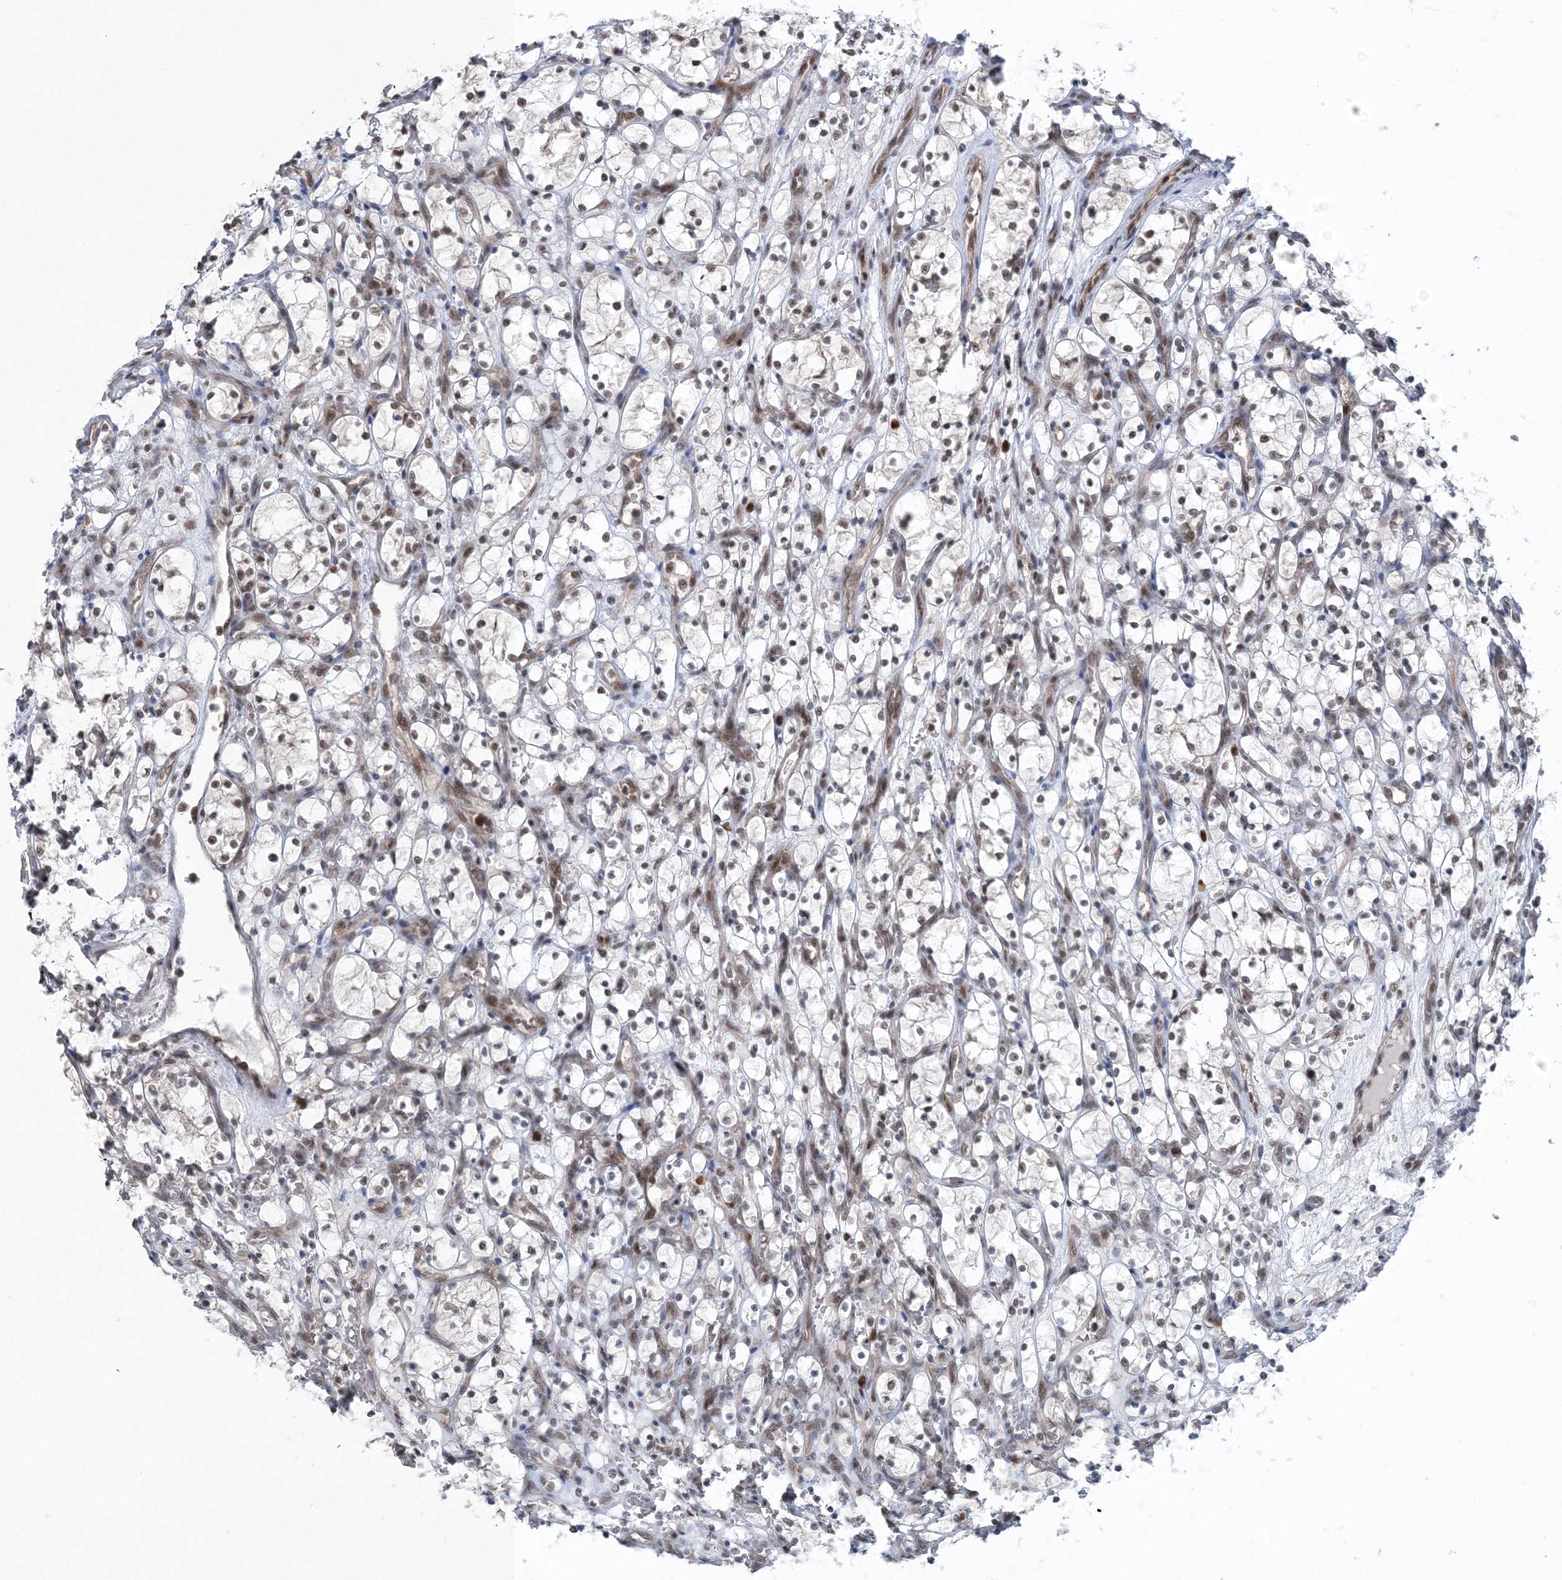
{"staining": {"intensity": "weak", "quantity": "<25%", "location": "nuclear"}, "tissue": "renal cancer", "cell_type": "Tumor cells", "image_type": "cancer", "snomed": [{"axis": "morphology", "description": "Adenocarcinoma, NOS"}, {"axis": "topography", "description": "Kidney"}], "caption": "Immunohistochemical staining of renal cancer exhibits no significant positivity in tumor cells.", "gene": "PDS5A", "patient": {"sex": "female", "age": 69}}